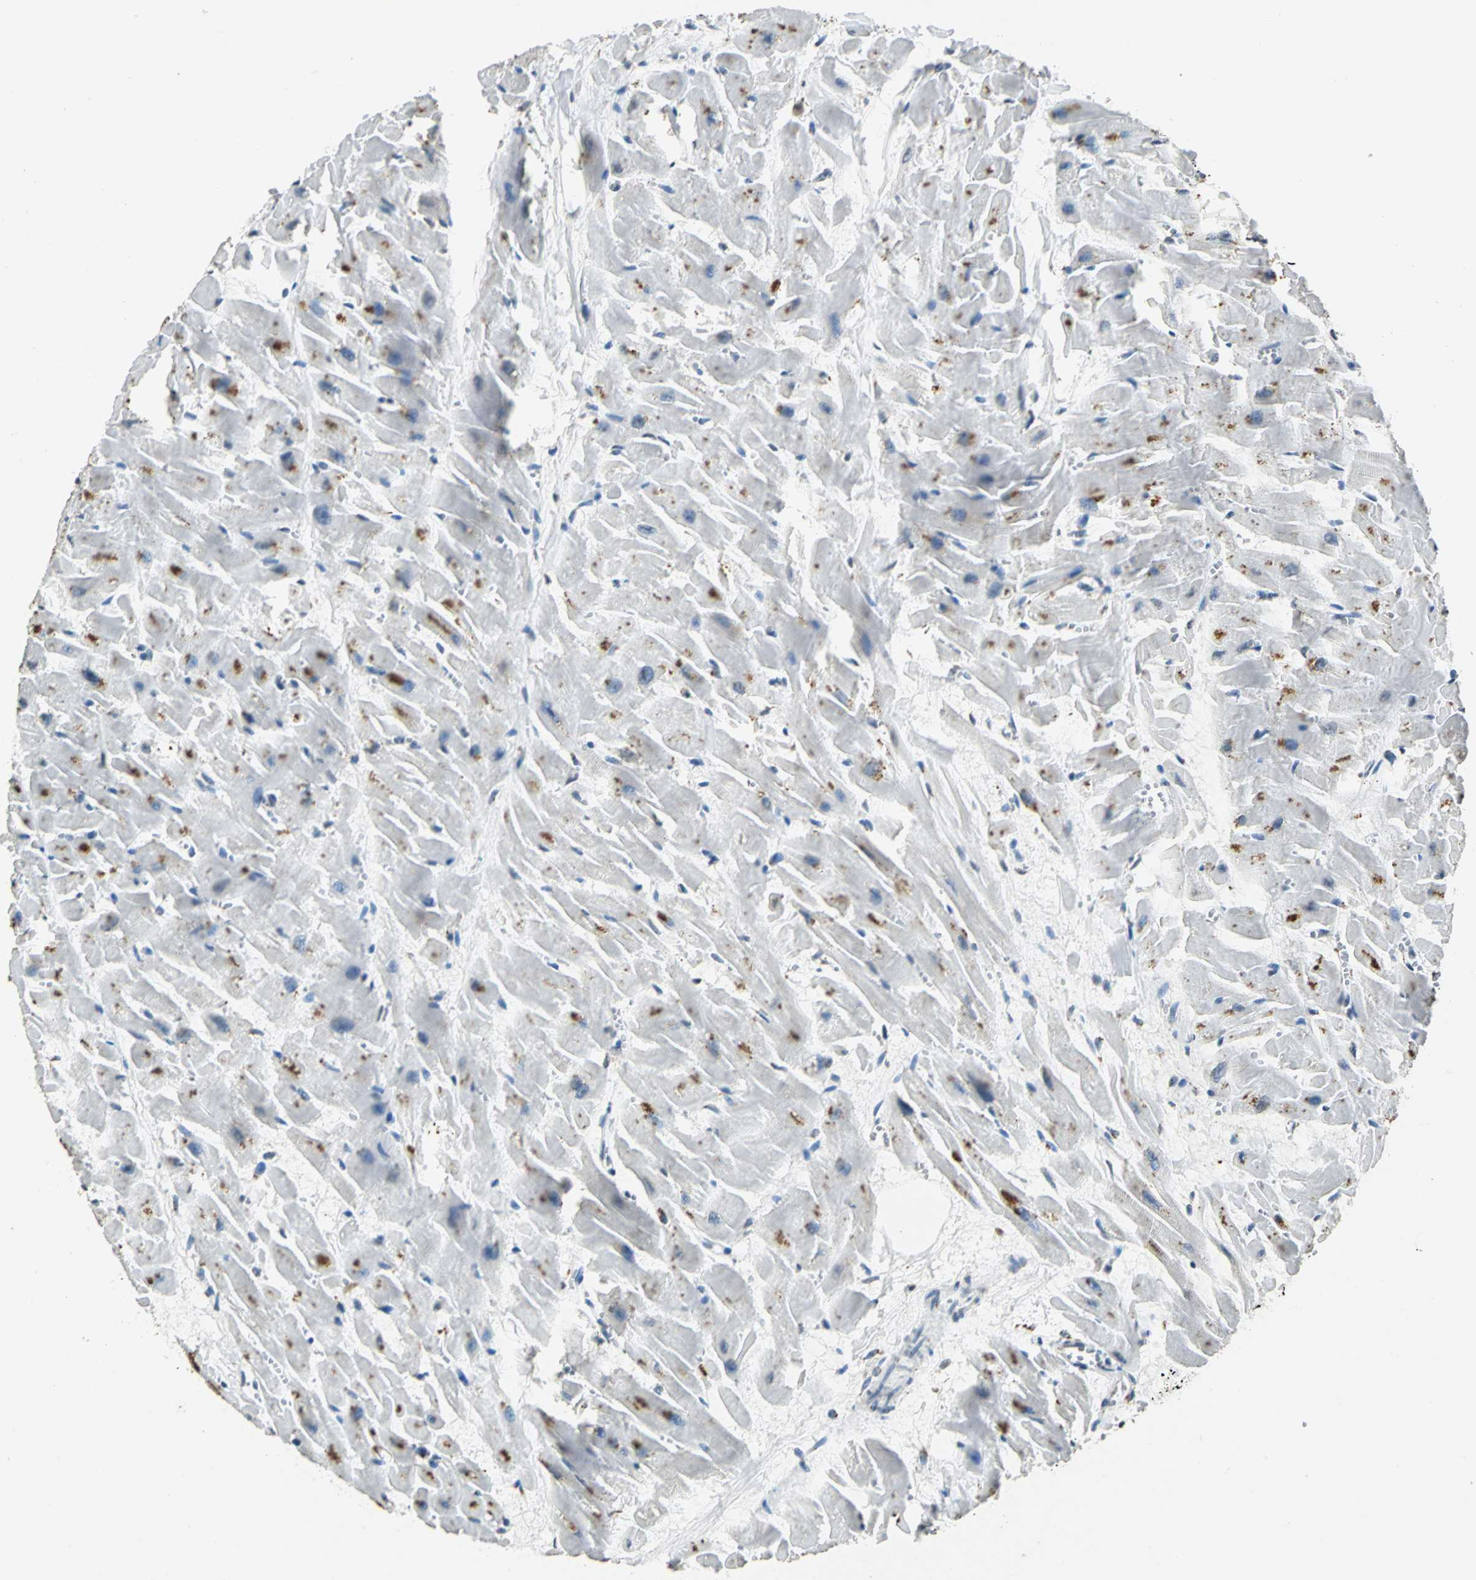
{"staining": {"intensity": "moderate", "quantity": "25%-75%", "location": "cytoplasmic/membranous"}, "tissue": "heart muscle", "cell_type": "Cardiomyocytes", "image_type": "normal", "snomed": [{"axis": "morphology", "description": "Normal tissue, NOS"}, {"axis": "topography", "description": "Heart"}], "caption": "A high-resolution histopathology image shows immunohistochemistry staining of unremarkable heart muscle, which displays moderate cytoplasmic/membranous positivity in approximately 25%-75% of cardiomyocytes.", "gene": "TMEM115", "patient": {"sex": "female", "age": 19}}